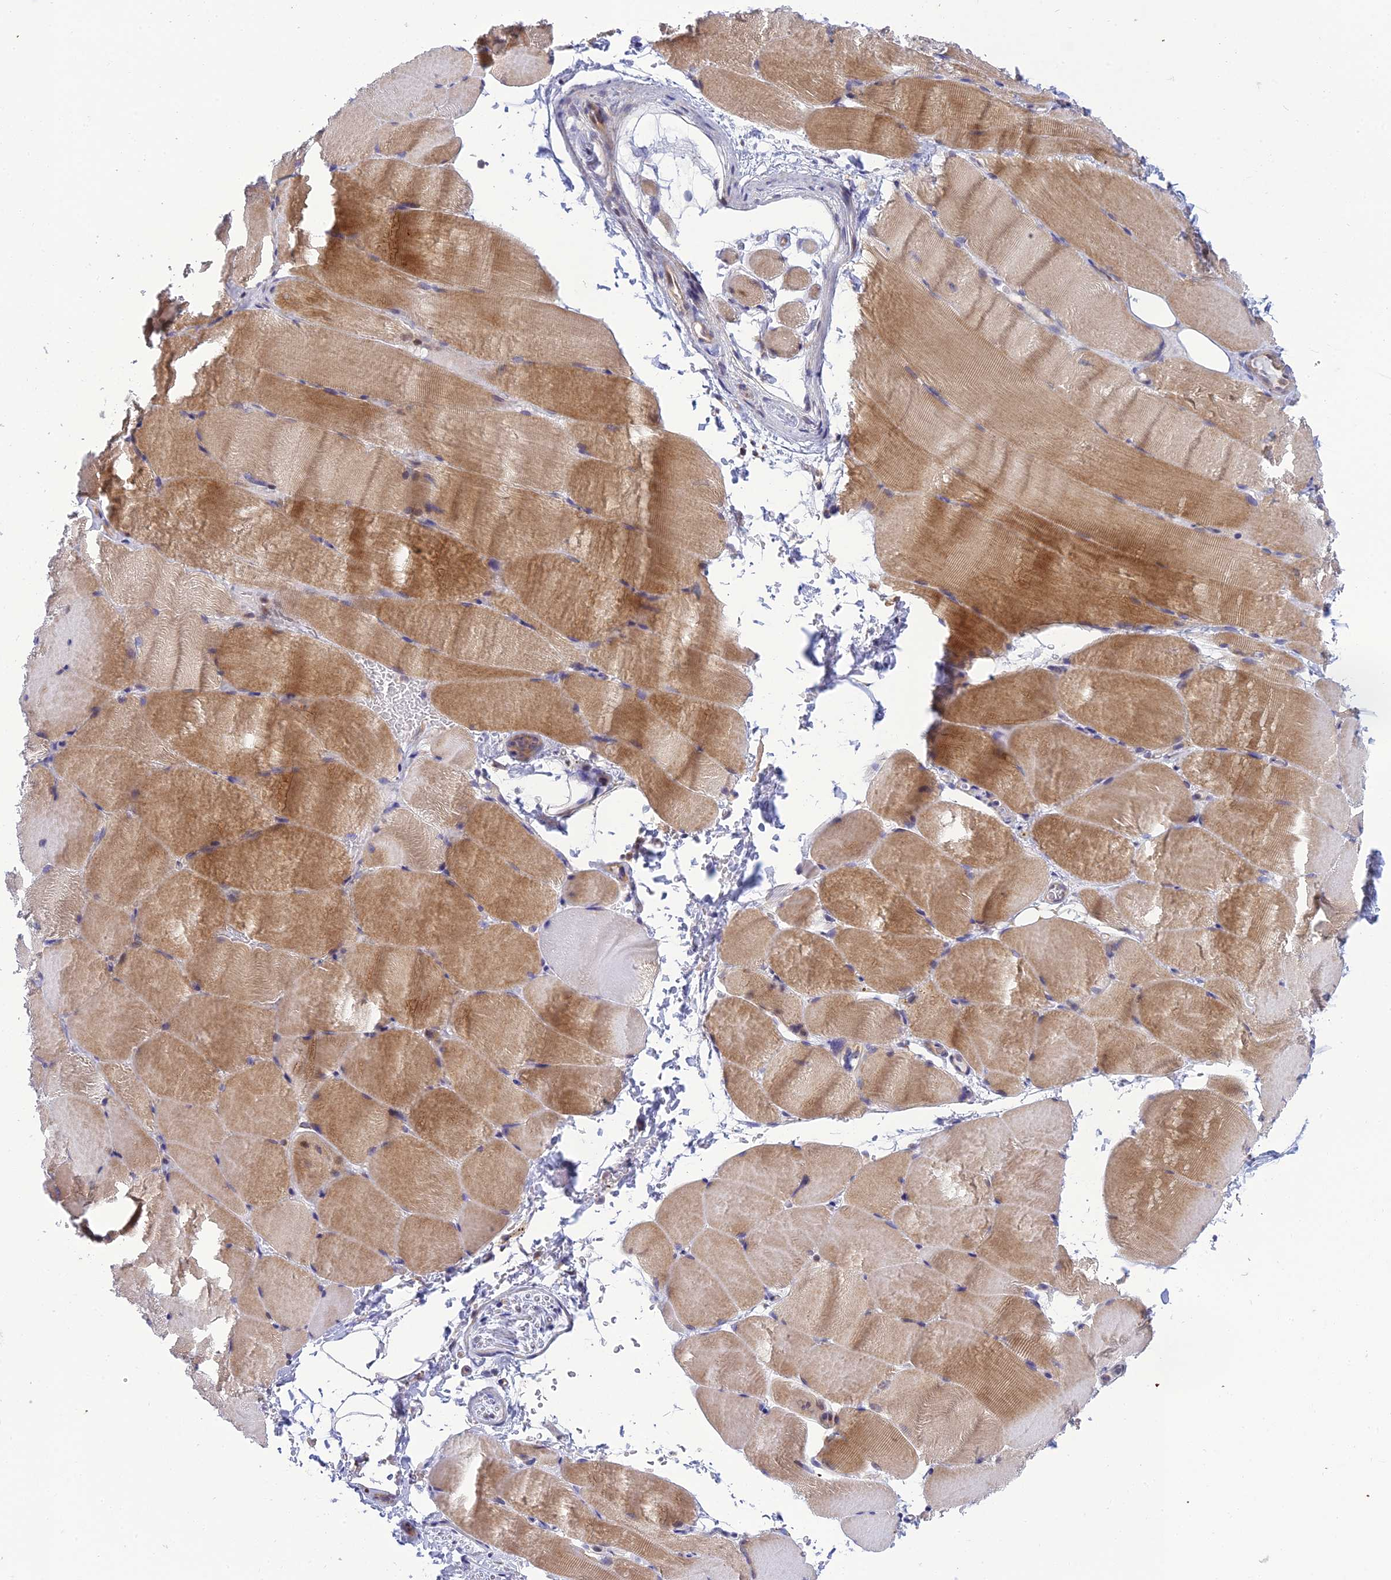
{"staining": {"intensity": "moderate", "quantity": "25%-75%", "location": "cytoplasmic/membranous"}, "tissue": "skeletal muscle", "cell_type": "Myocytes", "image_type": "normal", "snomed": [{"axis": "morphology", "description": "Normal tissue, NOS"}, {"axis": "topography", "description": "Skeletal muscle"}, {"axis": "topography", "description": "Parathyroid gland"}], "caption": "Immunohistochemistry (IHC) image of unremarkable human skeletal muscle stained for a protein (brown), which exhibits medium levels of moderate cytoplasmic/membranous staining in about 25%-75% of myocytes.", "gene": "CLCN7", "patient": {"sex": "female", "age": 37}}